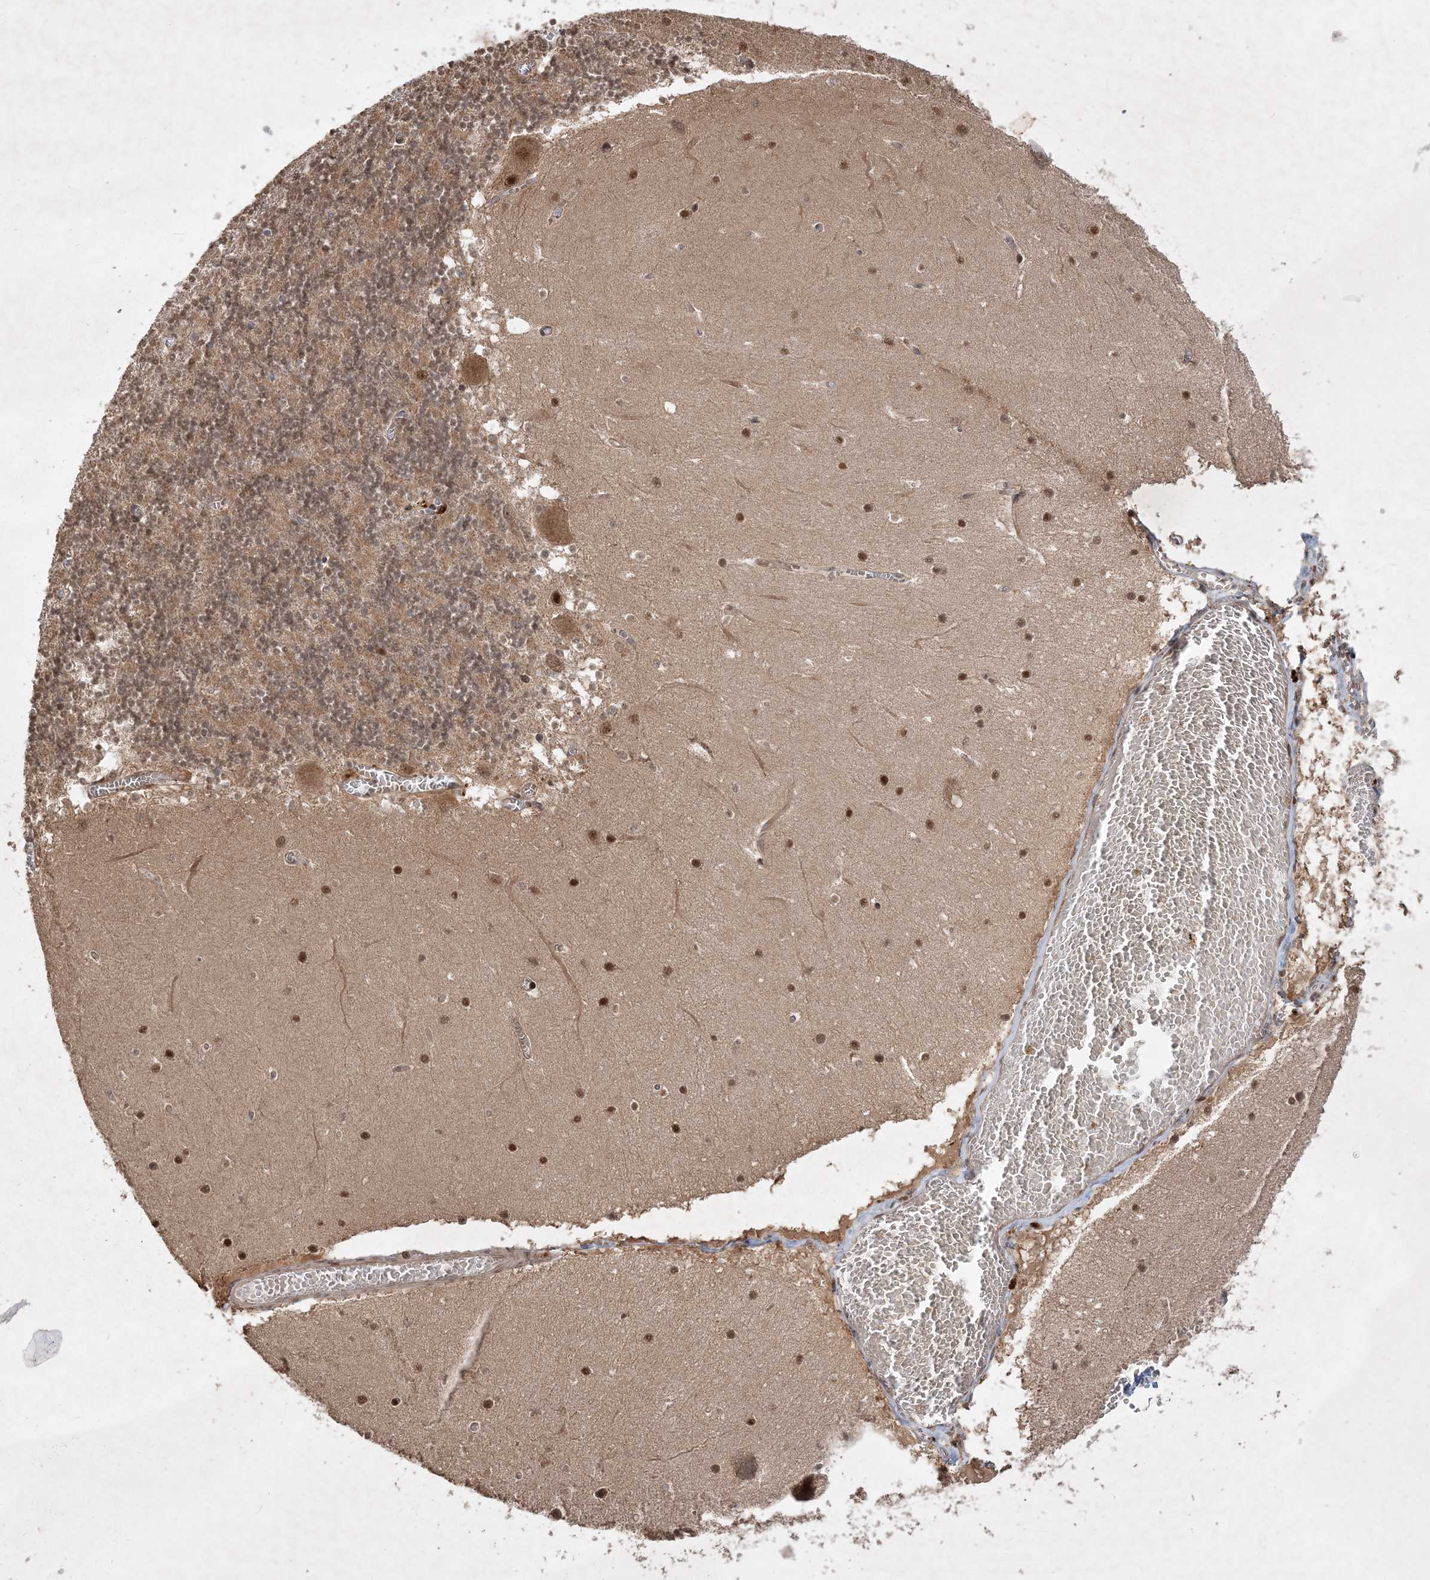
{"staining": {"intensity": "moderate", "quantity": ">75%", "location": "cytoplasmic/membranous,nuclear"}, "tissue": "cerebellum", "cell_type": "Cells in granular layer", "image_type": "normal", "snomed": [{"axis": "morphology", "description": "Normal tissue, NOS"}, {"axis": "topography", "description": "Cerebellum"}], "caption": "Immunohistochemistry (IHC) histopathology image of normal human cerebellum stained for a protein (brown), which reveals medium levels of moderate cytoplasmic/membranous,nuclear expression in about >75% of cells in granular layer.", "gene": "UBR3", "patient": {"sex": "female", "age": 28}}